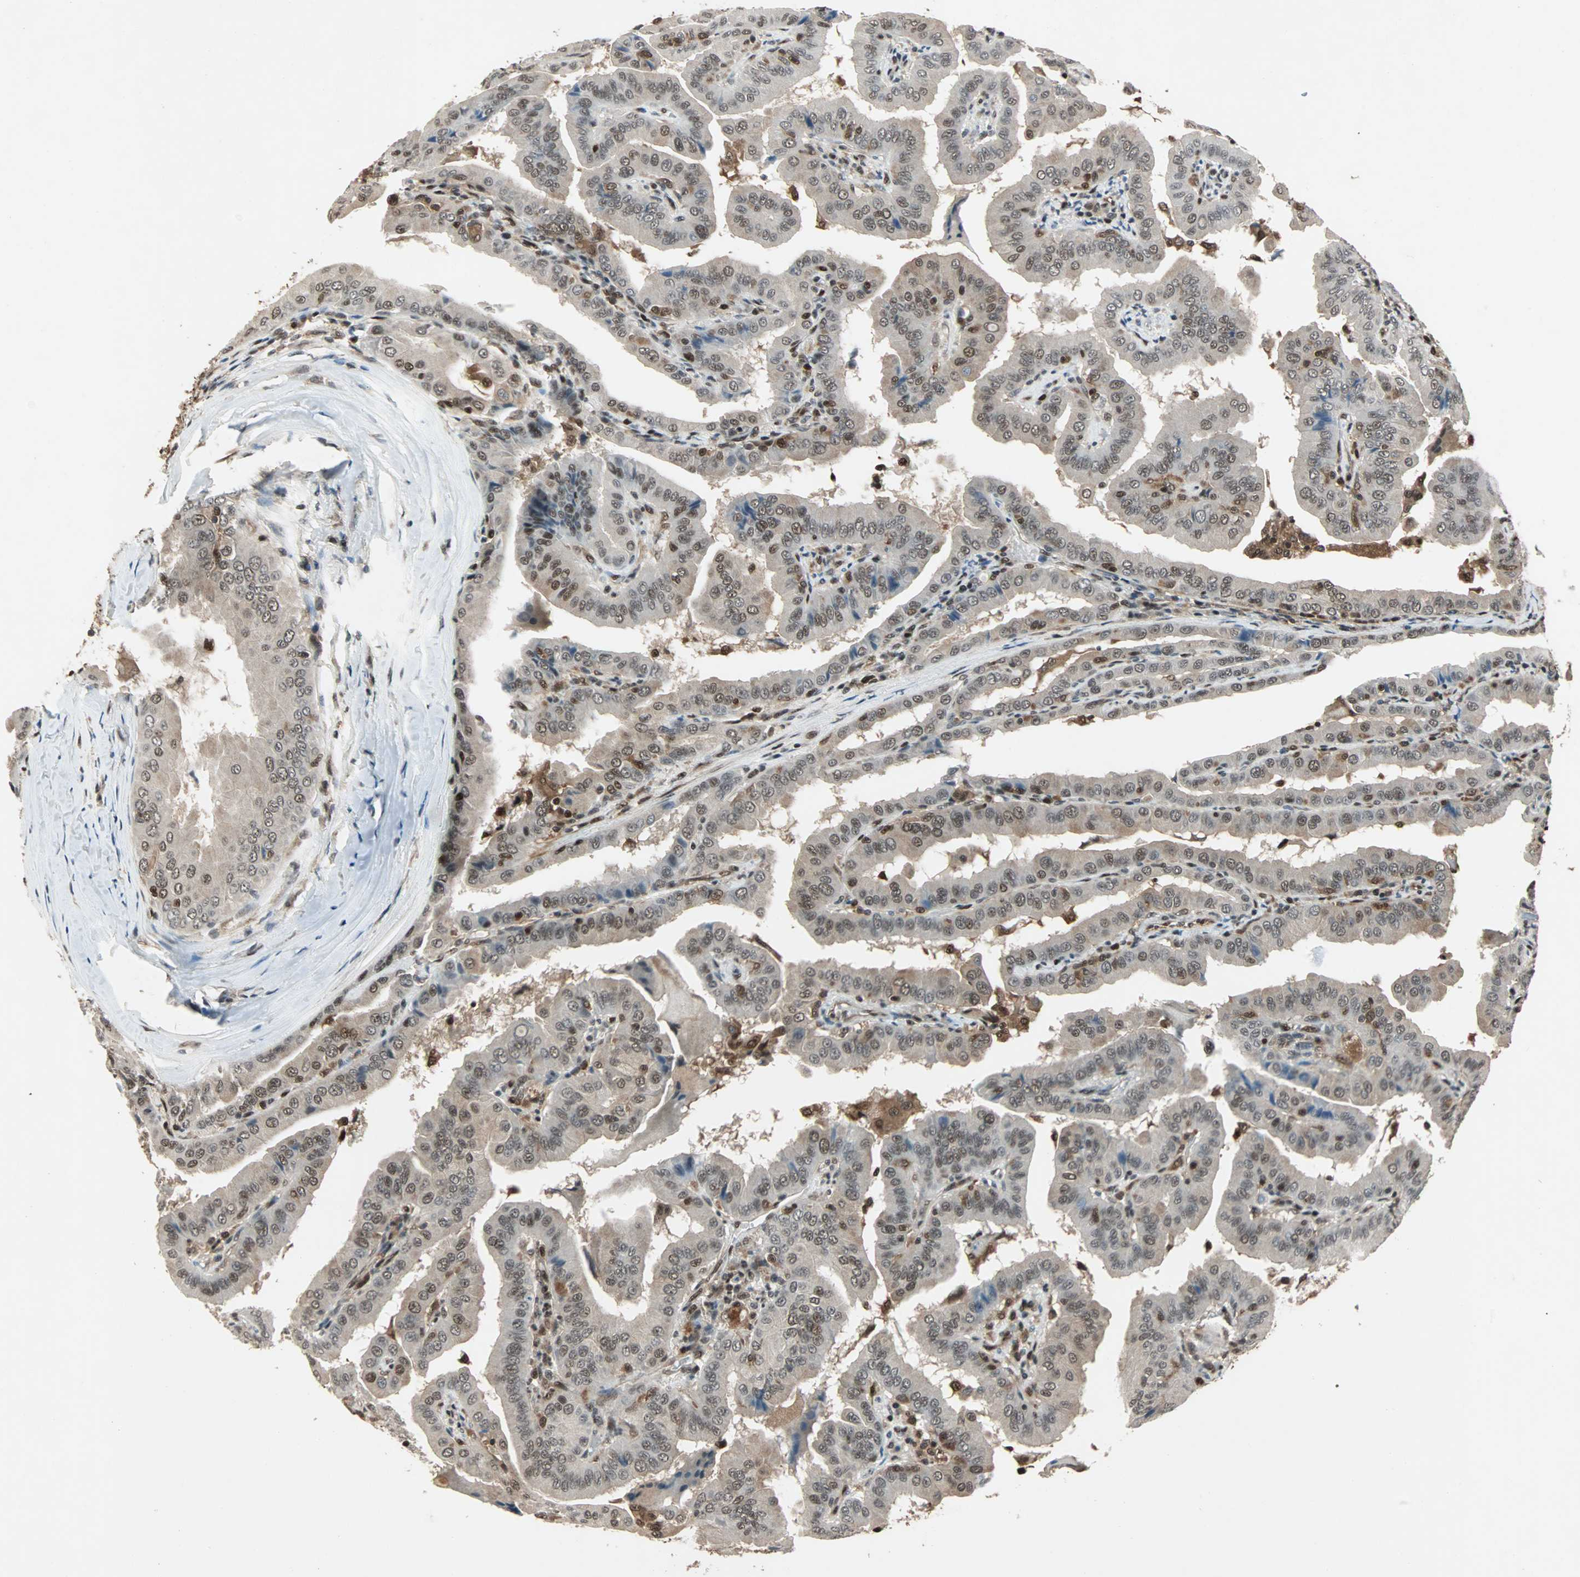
{"staining": {"intensity": "moderate", "quantity": "25%-75%", "location": "cytoplasmic/membranous,nuclear"}, "tissue": "thyroid cancer", "cell_type": "Tumor cells", "image_type": "cancer", "snomed": [{"axis": "morphology", "description": "Papillary adenocarcinoma, NOS"}, {"axis": "topography", "description": "Thyroid gland"}], "caption": "Protein staining by IHC shows moderate cytoplasmic/membranous and nuclear staining in about 25%-75% of tumor cells in thyroid cancer. (DAB (3,3'-diaminobenzidine) IHC, brown staining for protein, blue staining for nuclei).", "gene": "ACLY", "patient": {"sex": "male", "age": 33}}